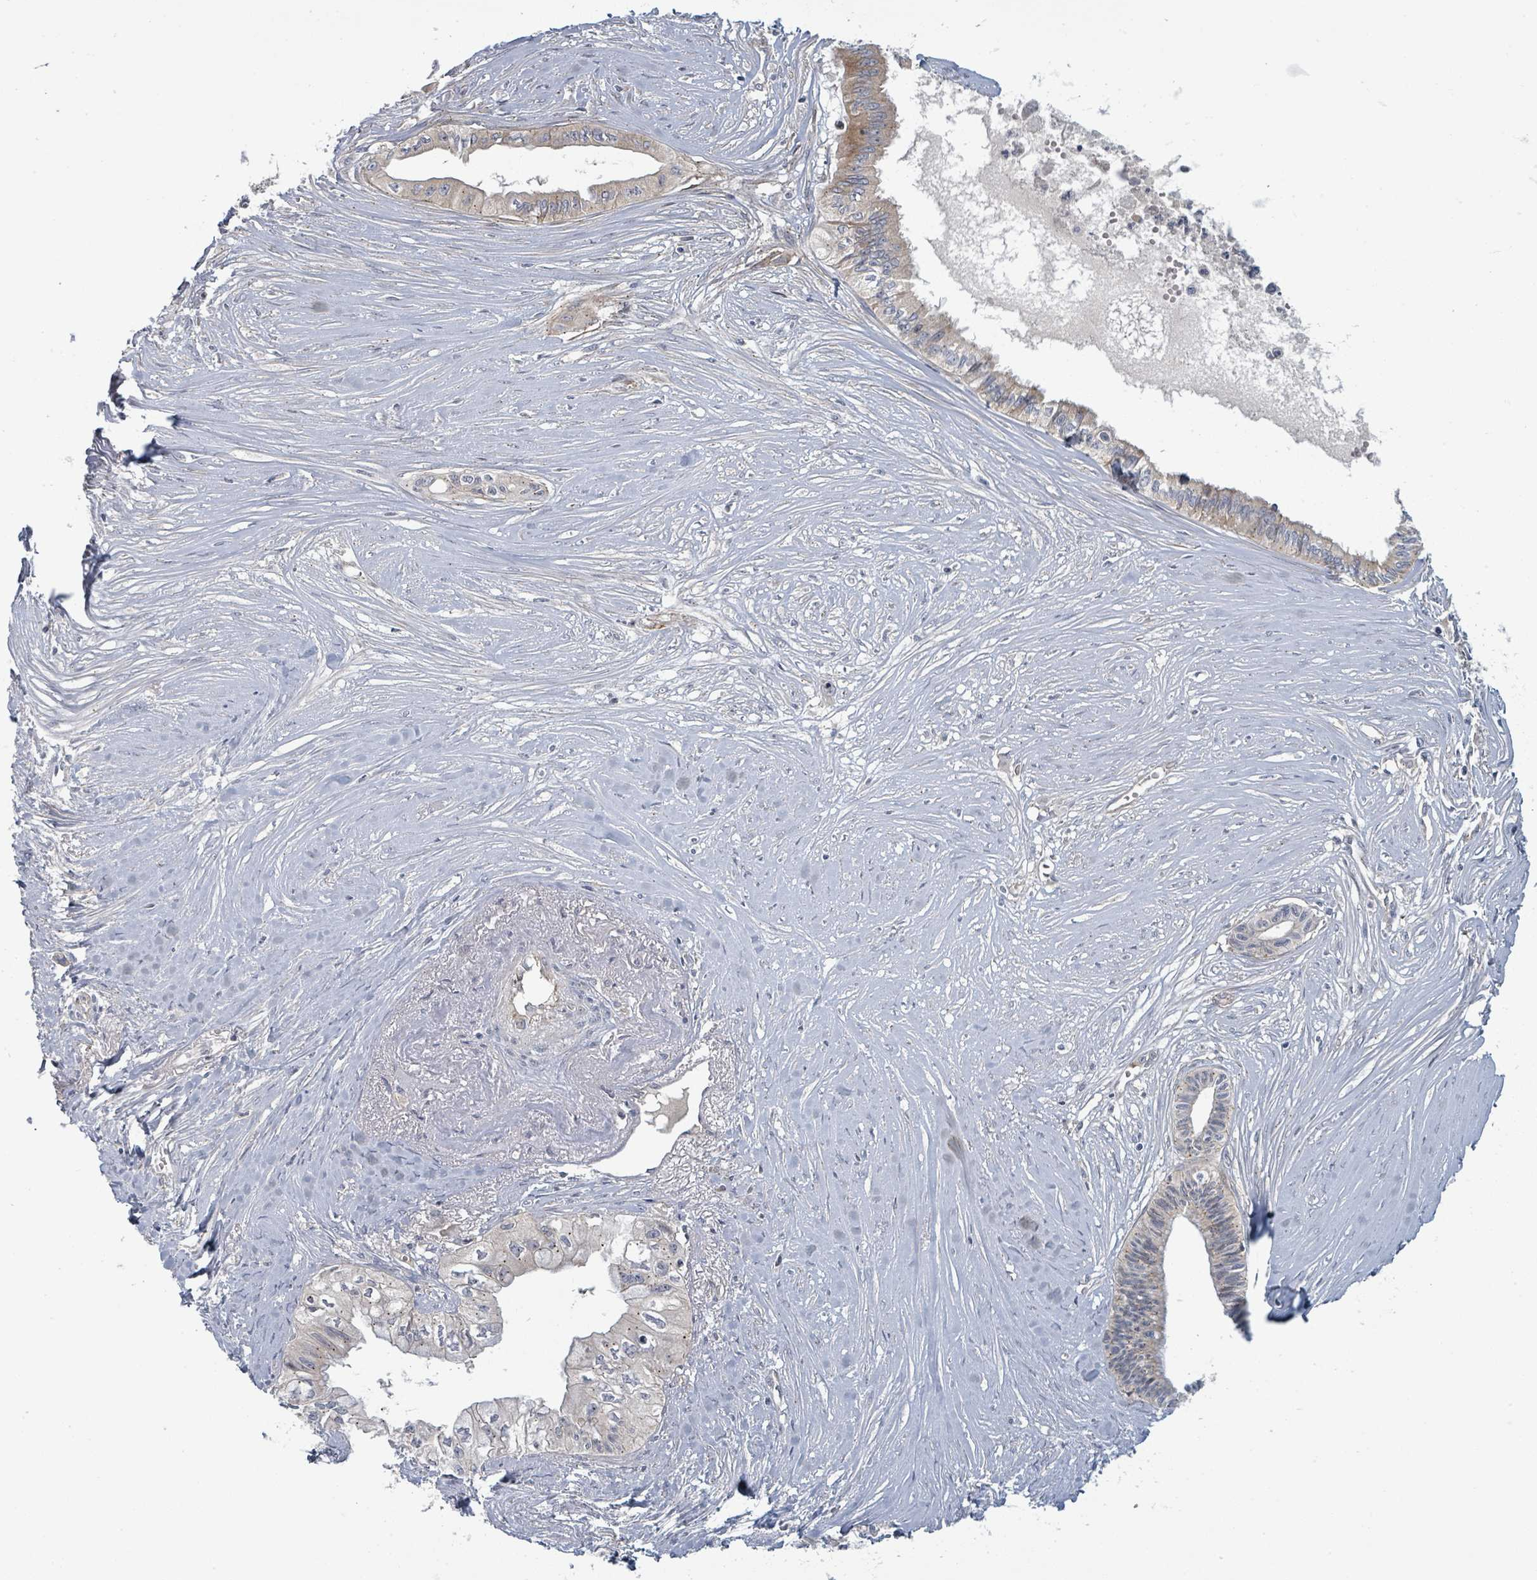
{"staining": {"intensity": "weak", "quantity": "<25%", "location": "cytoplasmic/membranous"}, "tissue": "pancreatic cancer", "cell_type": "Tumor cells", "image_type": "cancer", "snomed": [{"axis": "morphology", "description": "Adenocarcinoma, NOS"}, {"axis": "topography", "description": "Pancreas"}], "caption": "Immunohistochemistry histopathology image of human adenocarcinoma (pancreatic) stained for a protein (brown), which displays no expression in tumor cells. The staining is performed using DAB (3,3'-diaminobenzidine) brown chromogen with nuclei counter-stained in using hematoxylin.", "gene": "COL5A3", "patient": {"sex": "male", "age": 71}}